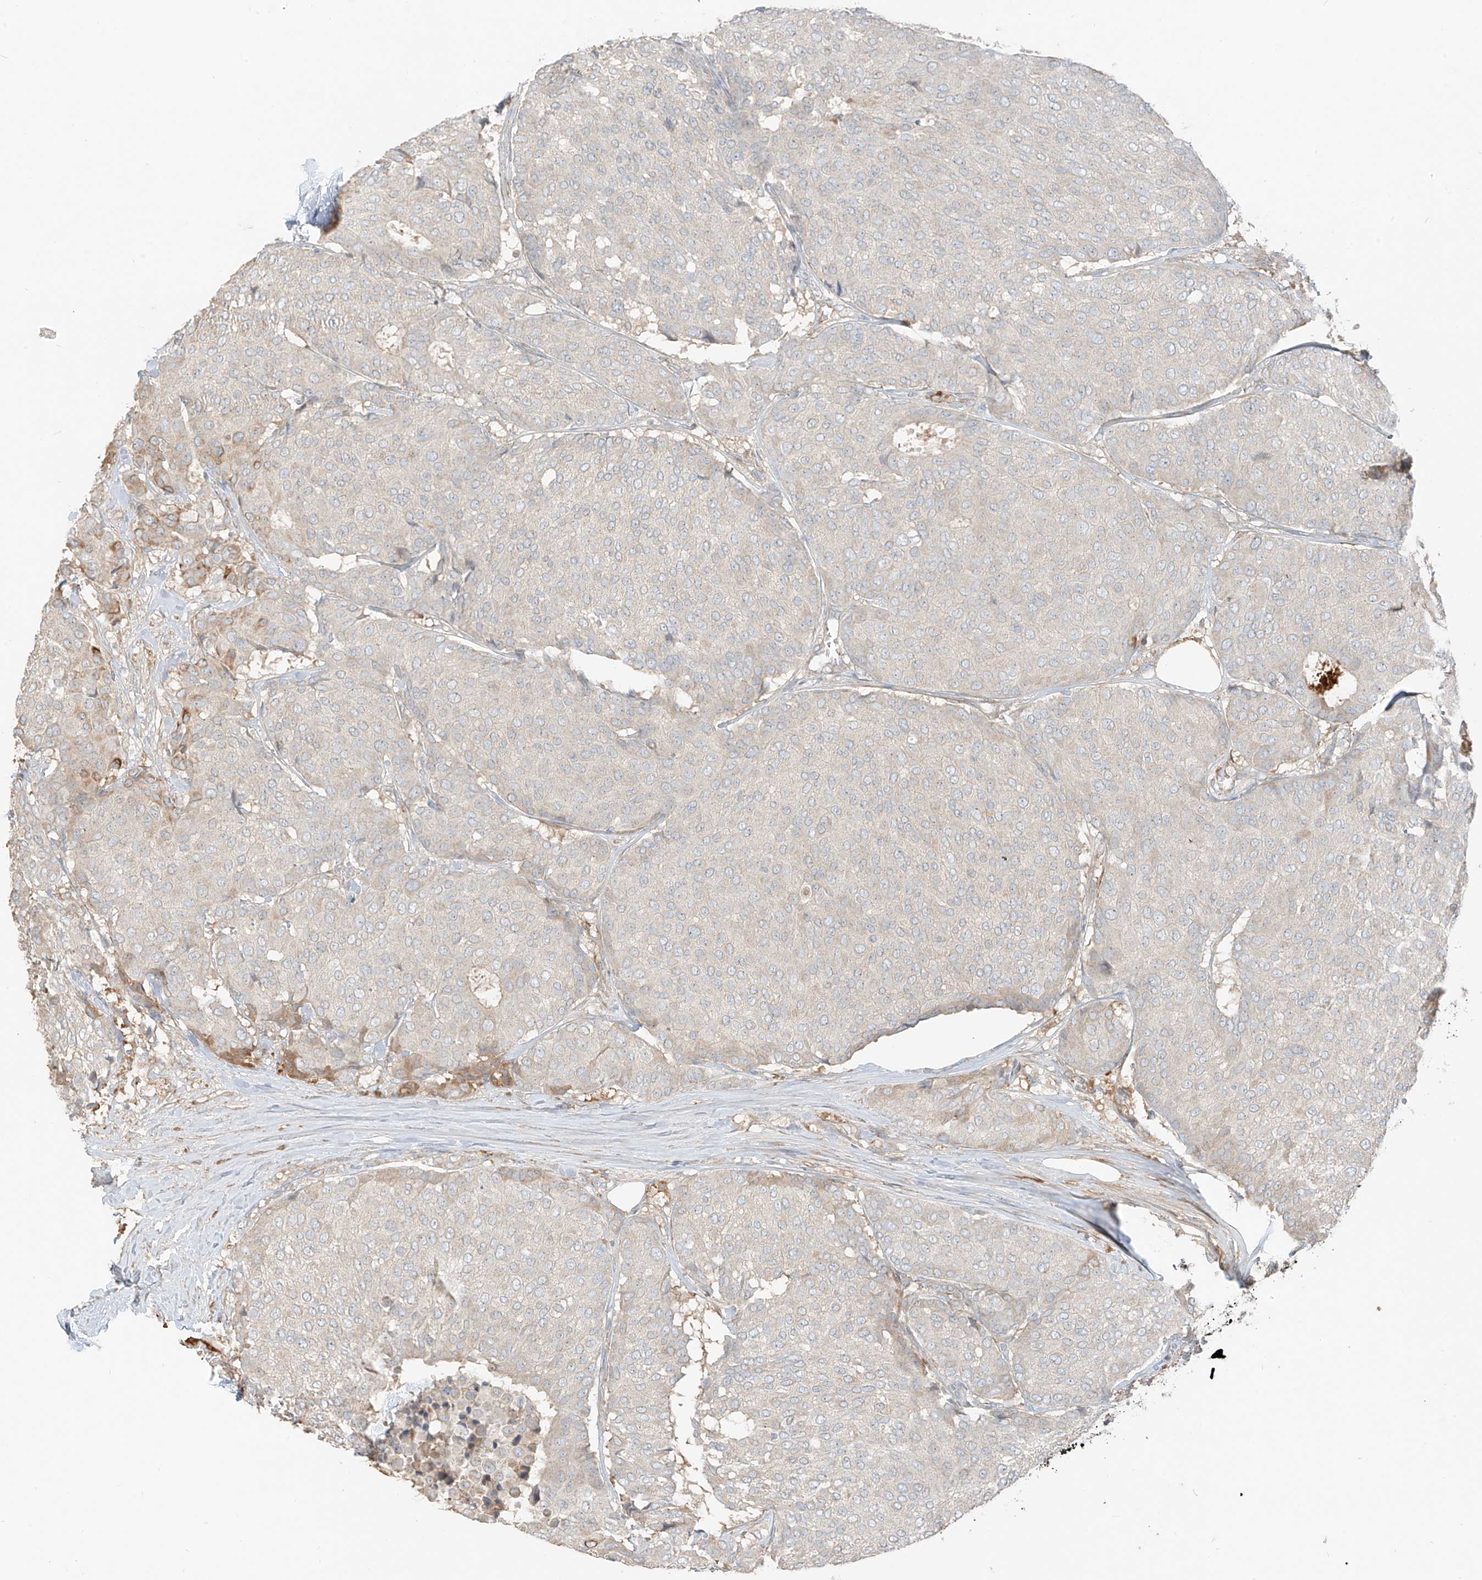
{"staining": {"intensity": "moderate", "quantity": "<25%", "location": "cytoplasmic/membranous"}, "tissue": "breast cancer", "cell_type": "Tumor cells", "image_type": "cancer", "snomed": [{"axis": "morphology", "description": "Duct carcinoma"}, {"axis": "topography", "description": "Breast"}], "caption": "Breast cancer stained with a brown dye exhibits moderate cytoplasmic/membranous positive expression in about <25% of tumor cells.", "gene": "FSTL1", "patient": {"sex": "female", "age": 75}}